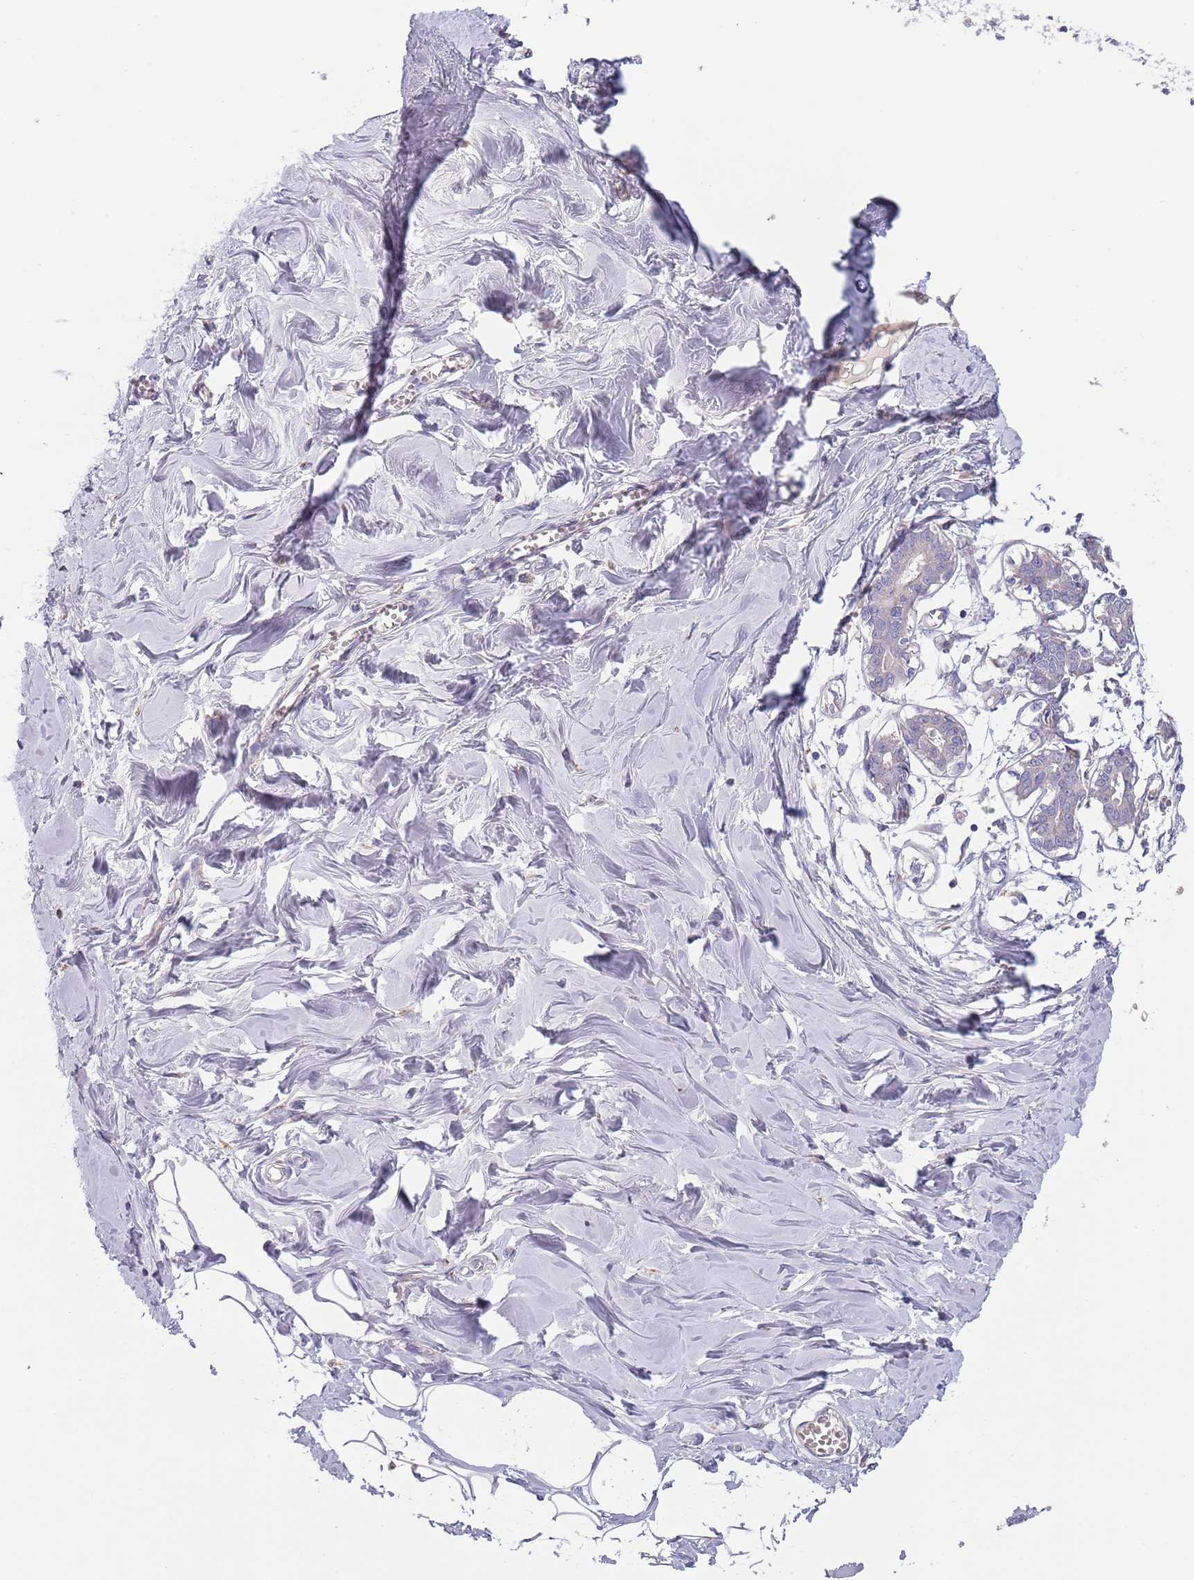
{"staining": {"intensity": "negative", "quantity": "none", "location": "none"}, "tissue": "breast", "cell_type": "Adipocytes", "image_type": "normal", "snomed": [{"axis": "morphology", "description": "Normal tissue, NOS"}, {"axis": "topography", "description": "Breast"}], "caption": "An immunohistochemistry micrograph of unremarkable breast is shown. There is no staining in adipocytes of breast.", "gene": "MAN1C1", "patient": {"sex": "female", "age": 27}}